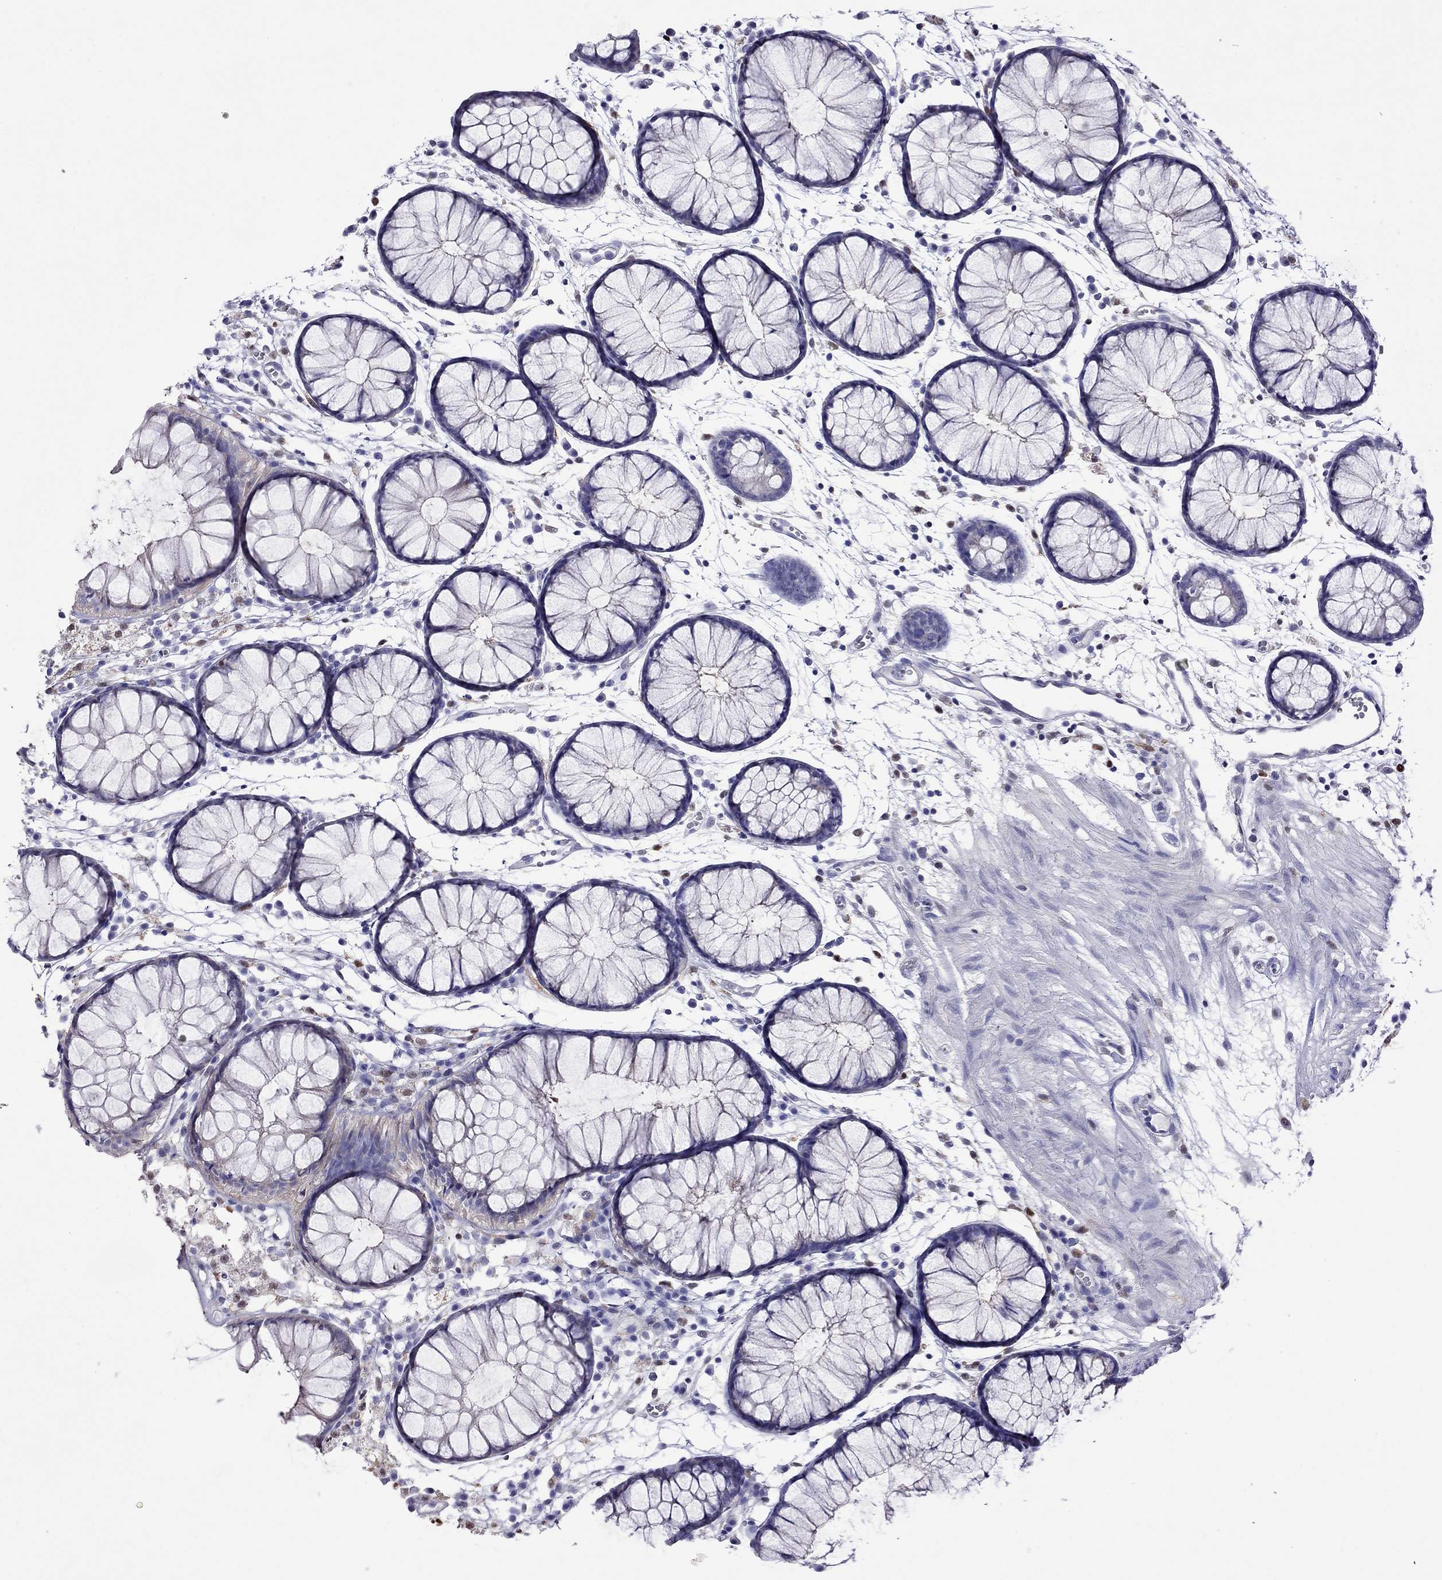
{"staining": {"intensity": "negative", "quantity": "none", "location": "none"}, "tissue": "colon", "cell_type": "Endothelial cells", "image_type": "normal", "snomed": [{"axis": "morphology", "description": "Normal tissue, NOS"}, {"axis": "morphology", "description": "Adenocarcinoma, NOS"}, {"axis": "topography", "description": "Colon"}], "caption": "DAB immunohistochemical staining of benign human colon reveals no significant expression in endothelial cells.", "gene": "MPZ", "patient": {"sex": "male", "age": 65}}